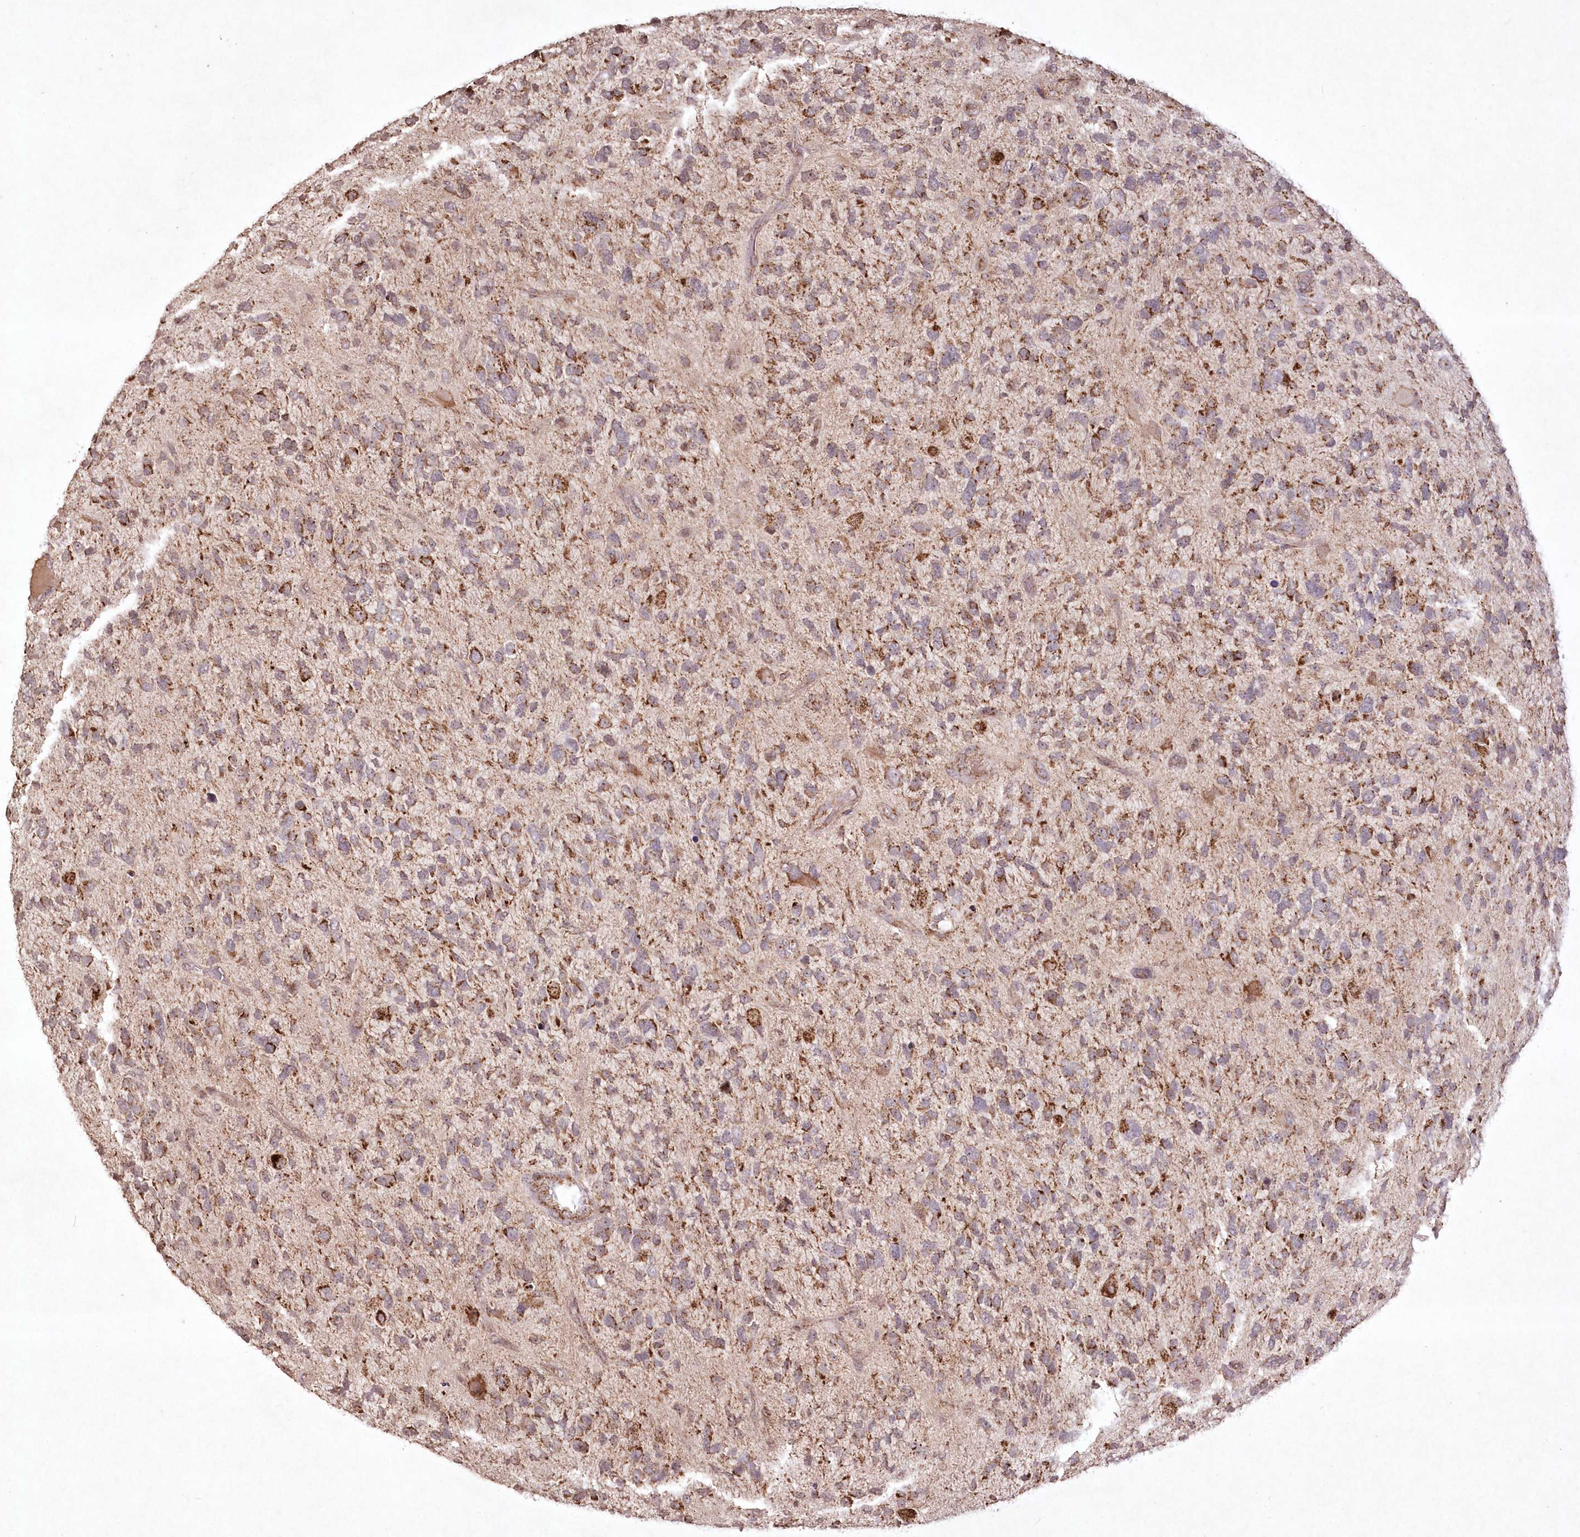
{"staining": {"intensity": "strong", "quantity": "25%-75%", "location": "cytoplasmic/membranous"}, "tissue": "glioma", "cell_type": "Tumor cells", "image_type": "cancer", "snomed": [{"axis": "morphology", "description": "Glioma, malignant, High grade"}, {"axis": "topography", "description": "Brain"}], "caption": "High-magnification brightfield microscopy of glioma stained with DAB (brown) and counterstained with hematoxylin (blue). tumor cells exhibit strong cytoplasmic/membranous positivity is present in about25%-75% of cells.", "gene": "LRPPRC", "patient": {"sex": "female", "age": 58}}